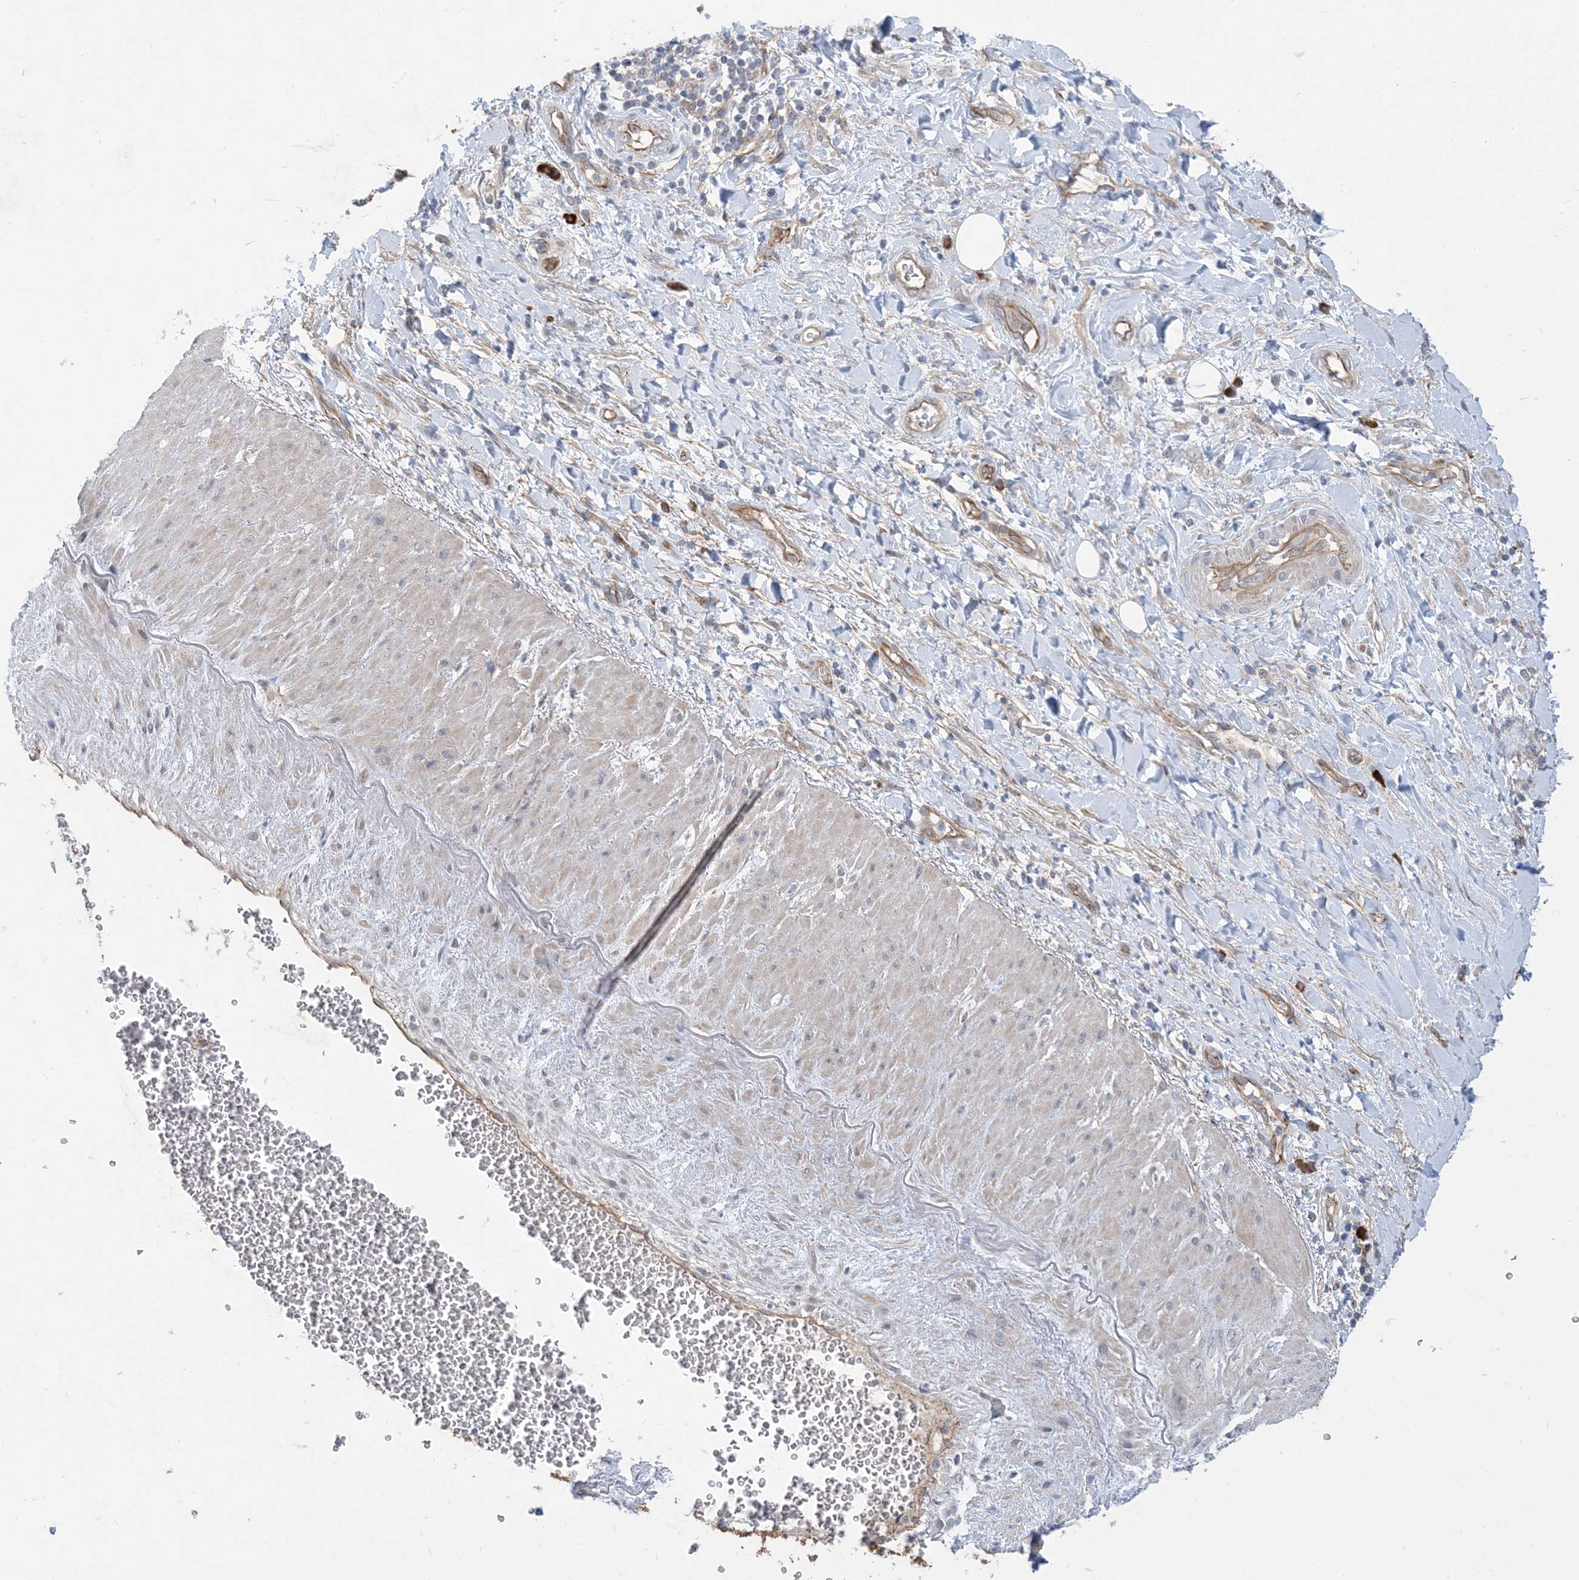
{"staining": {"intensity": "weak", "quantity": "25%-75%", "location": "cytoplasmic/membranous"}, "tissue": "soft tissue", "cell_type": "Chondrocytes", "image_type": "normal", "snomed": [{"axis": "morphology", "description": "Normal tissue, NOS"}, {"axis": "morphology", "description": "Adenocarcinoma, NOS"}, {"axis": "topography", "description": "Pancreas"}, {"axis": "topography", "description": "Peripheral nerve tissue"}], "caption": "The photomicrograph reveals a brown stain indicating the presence of a protein in the cytoplasmic/membranous of chondrocytes in soft tissue. (DAB IHC with brightfield microscopy, high magnification).", "gene": "AOC1", "patient": {"sex": "male", "age": 59}}